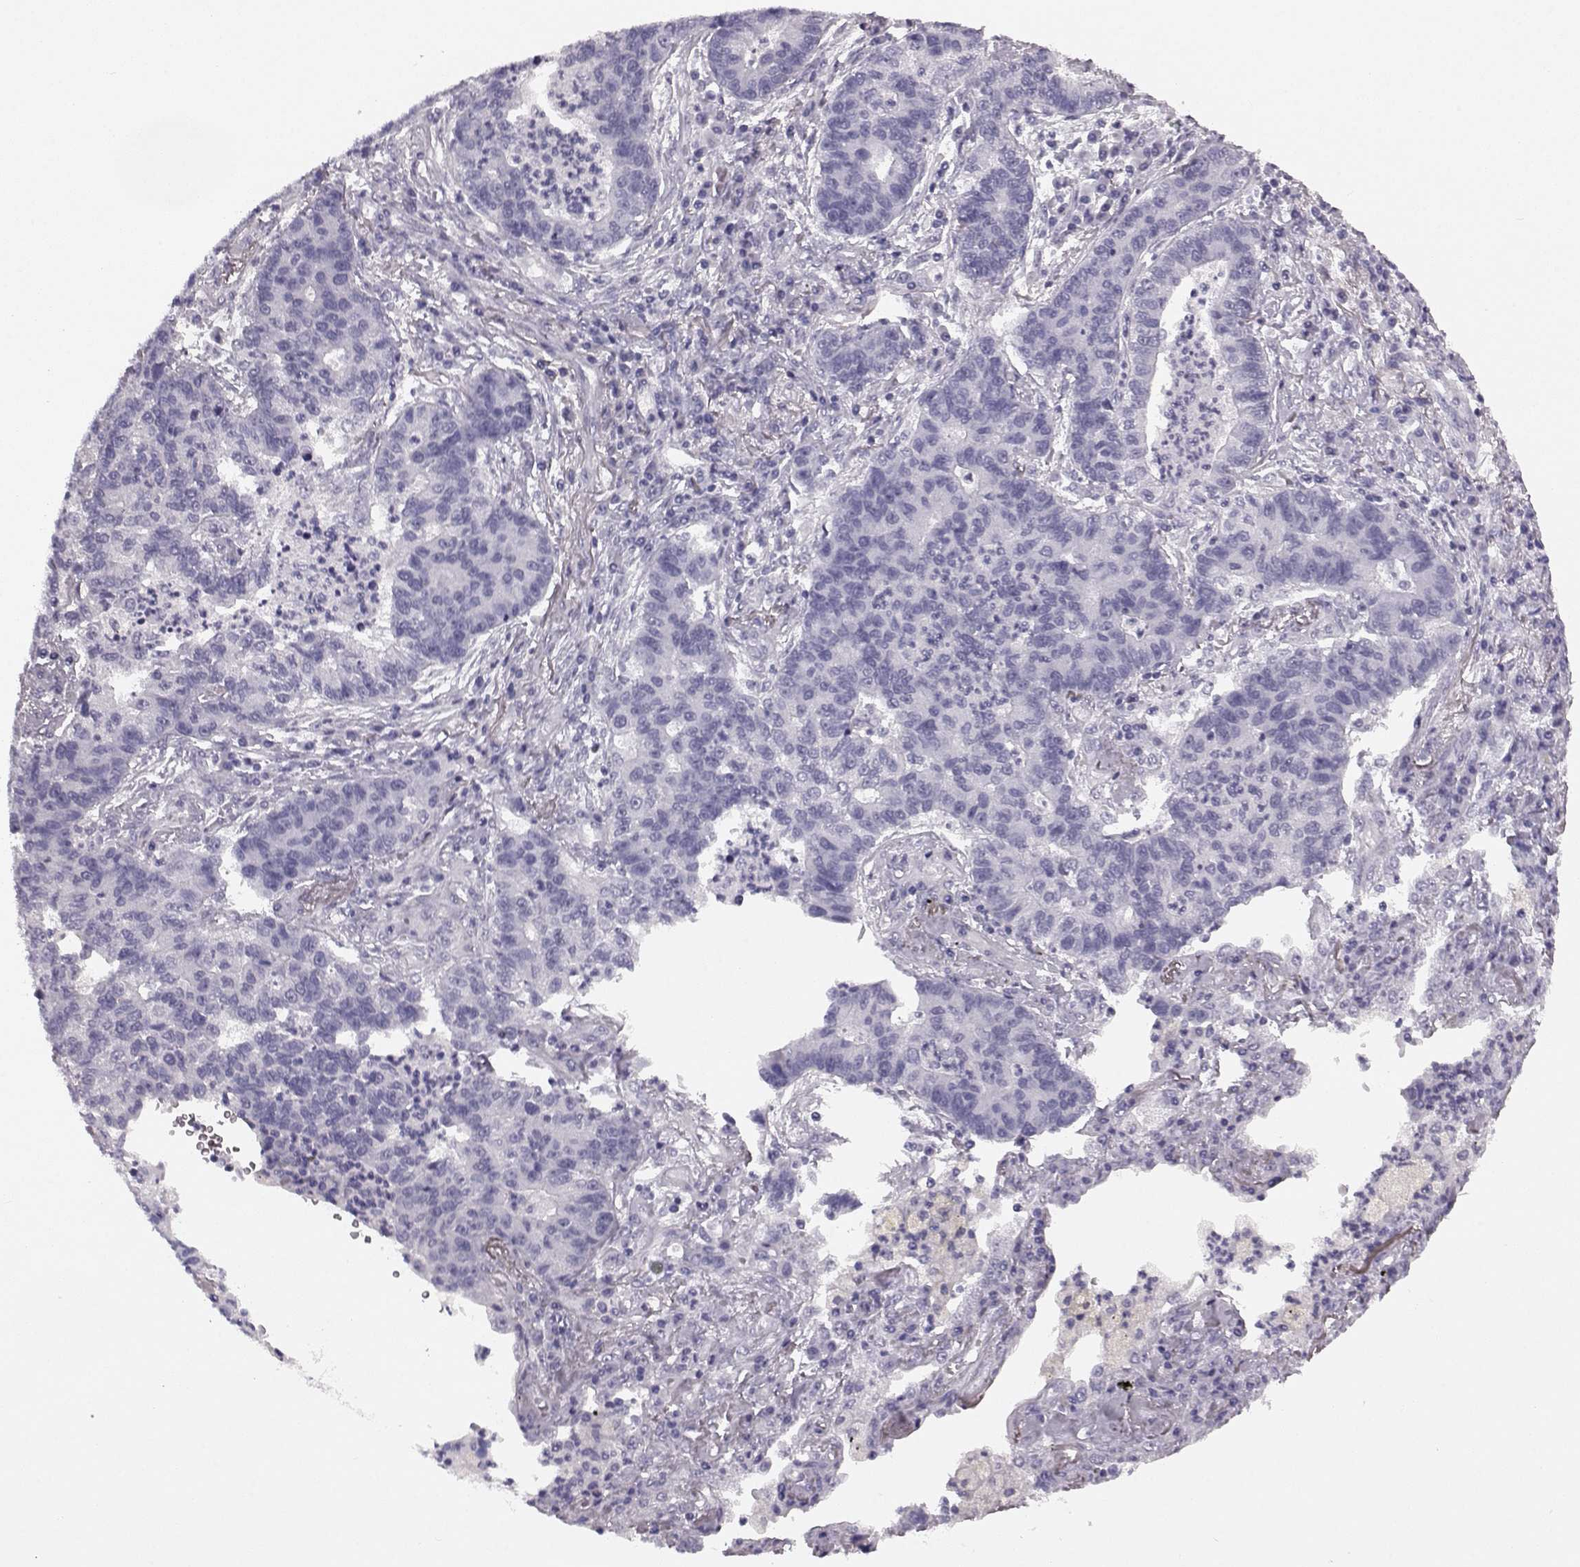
{"staining": {"intensity": "negative", "quantity": "none", "location": "none"}, "tissue": "lung cancer", "cell_type": "Tumor cells", "image_type": "cancer", "snomed": [{"axis": "morphology", "description": "Adenocarcinoma, NOS"}, {"axis": "topography", "description": "Lung"}], "caption": "Immunohistochemistry histopathology image of neoplastic tissue: human lung cancer stained with DAB (3,3'-diaminobenzidine) reveals no significant protein positivity in tumor cells.", "gene": "AIPL1", "patient": {"sex": "female", "age": 57}}